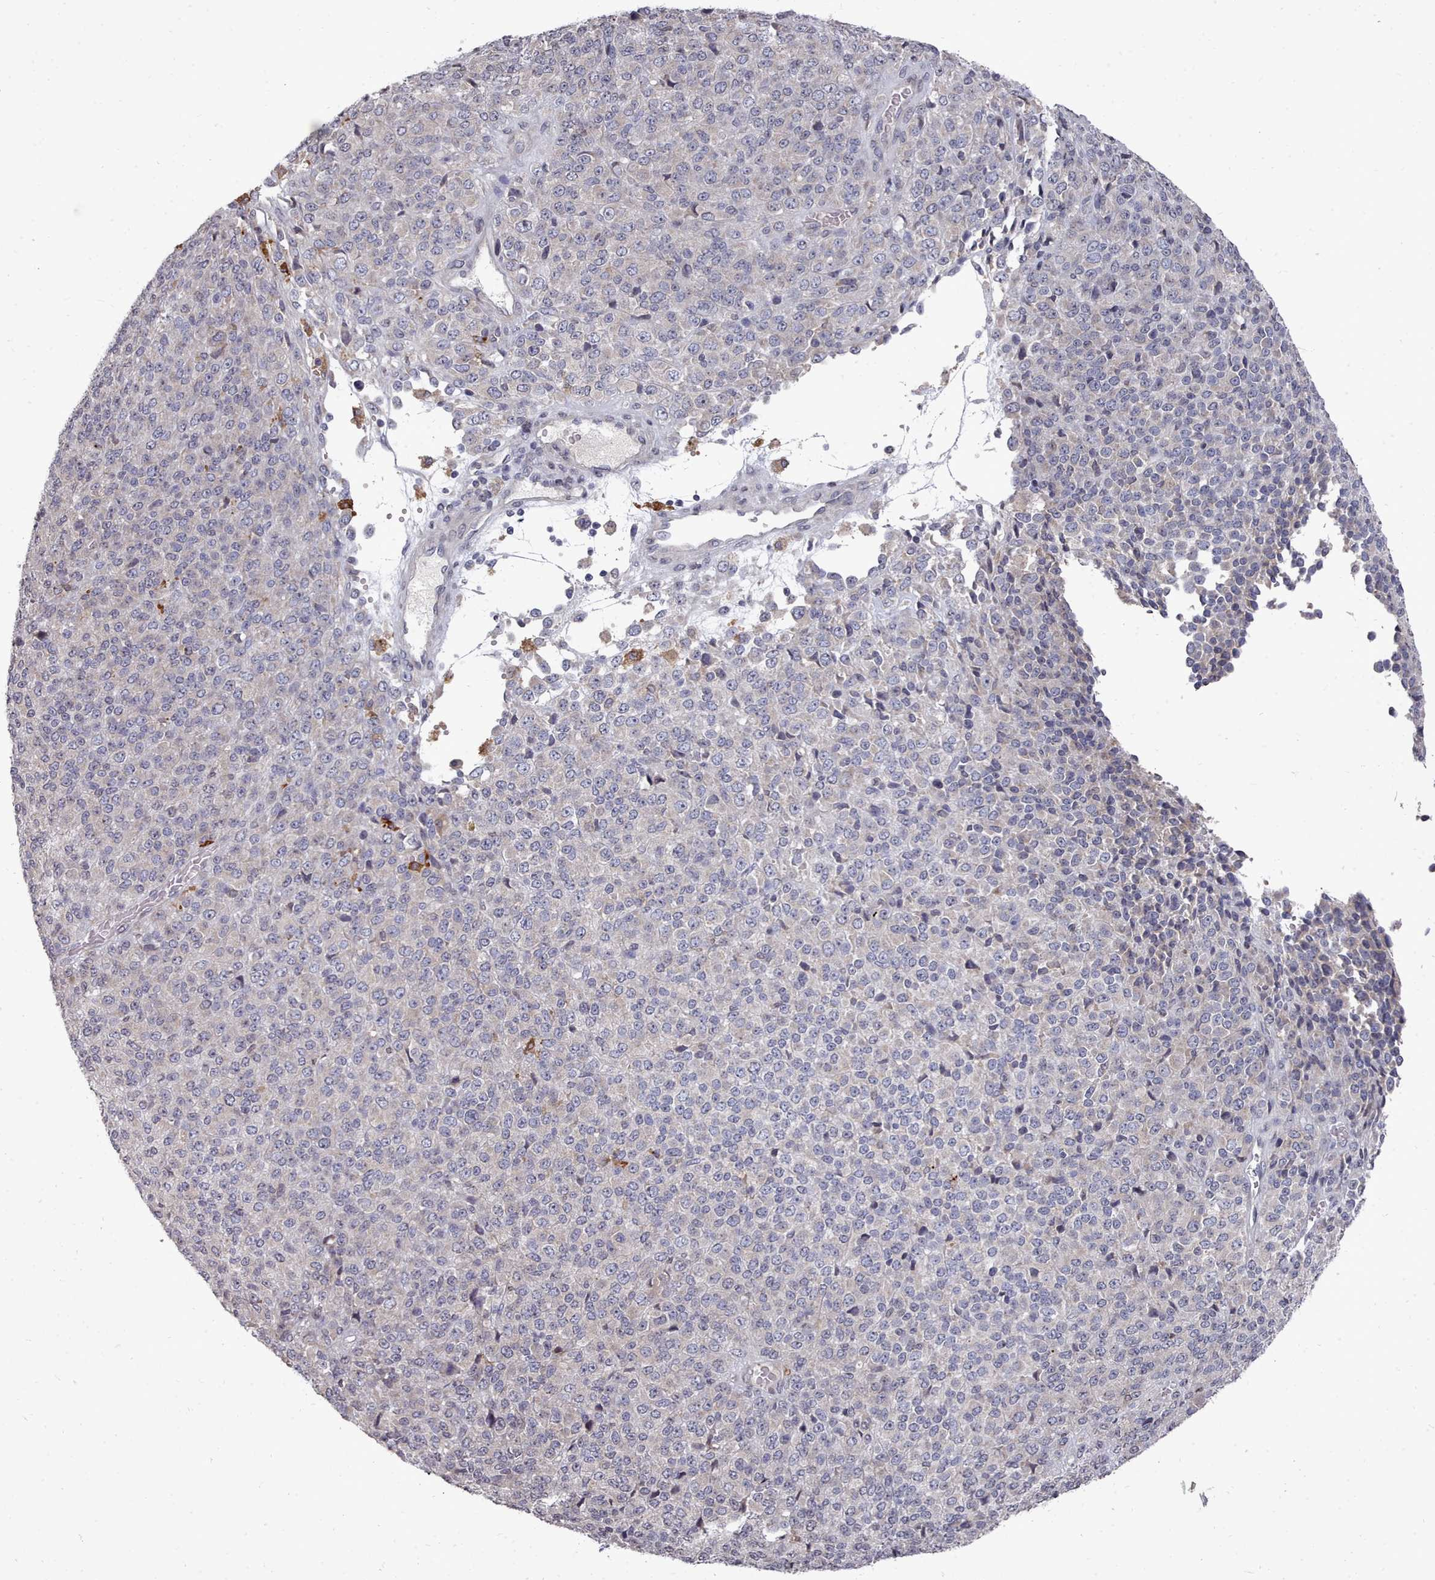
{"staining": {"intensity": "negative", "quantity": "none", "location": "none"}, "tissue": "melanoma", "cell_type": "Tumor cells", "image_type": "cancer", "snomed": [{"axis": "morphology", "description": "Malignant melanoma, Metastatic site"}, {"axis": "topography", "description": "Brain"}], "caption": "Immunohistochemistry (IHC) image of malignant melanoma (metastatic site) stained for a protein (brown), which exhibits no expression in tumor cells. (DAB immunohistochemistry visualized using brightfield microscopy, high magnification).", "gene": "ACKR3", "patient": {"sex": "female", "age": 56}}